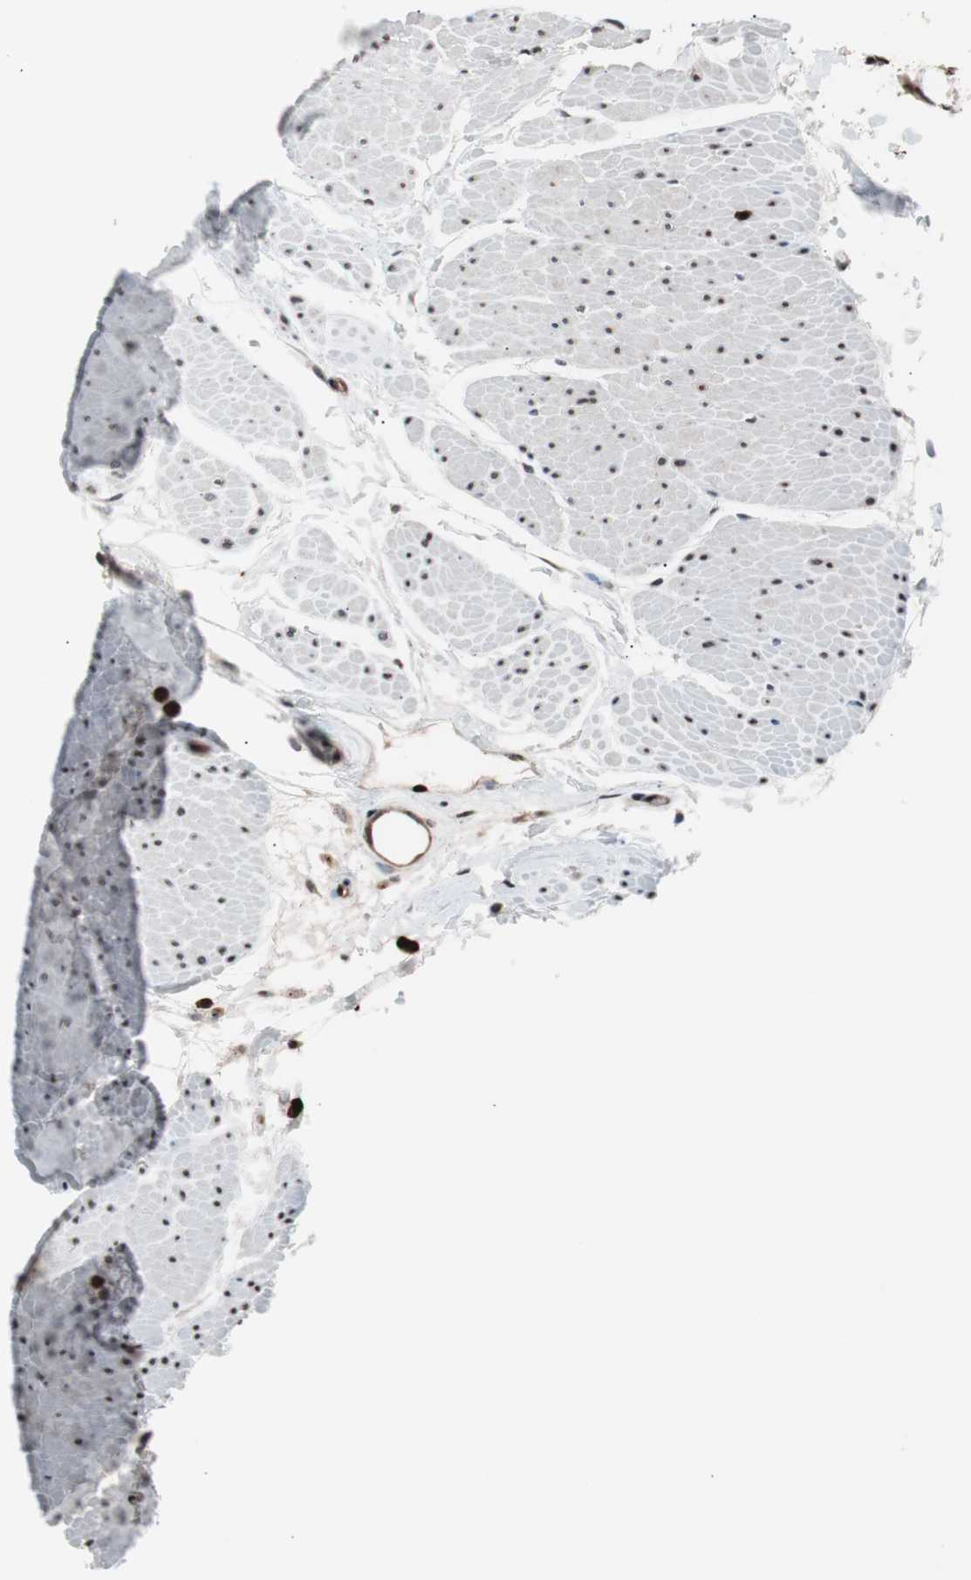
{"staining": {"intensity": "strong", "quantity": ">75%", "location": "nuclear"}, "tissue": "urinary bladder", "cell_type": "Urothelial cells", "image_type": "normal", "snomed": [{"axis": "morphology", "description": "Normal tissue, NOS"}, {"axis": "topography", "description": "Urinary bladder"}], "caption": "Protein expression analysis of unremarkable human urinary bladder reveals strong nuclear staining in approximately >75% of urothelial cells. Using DAB (3,3'-diaminobenzidine) (brown) and hematoxylin (blue) stains, captured at high magnification using brightfield microscopy.", "gene": "POGZ", "patient": {"sex": "male", "age": 51}}